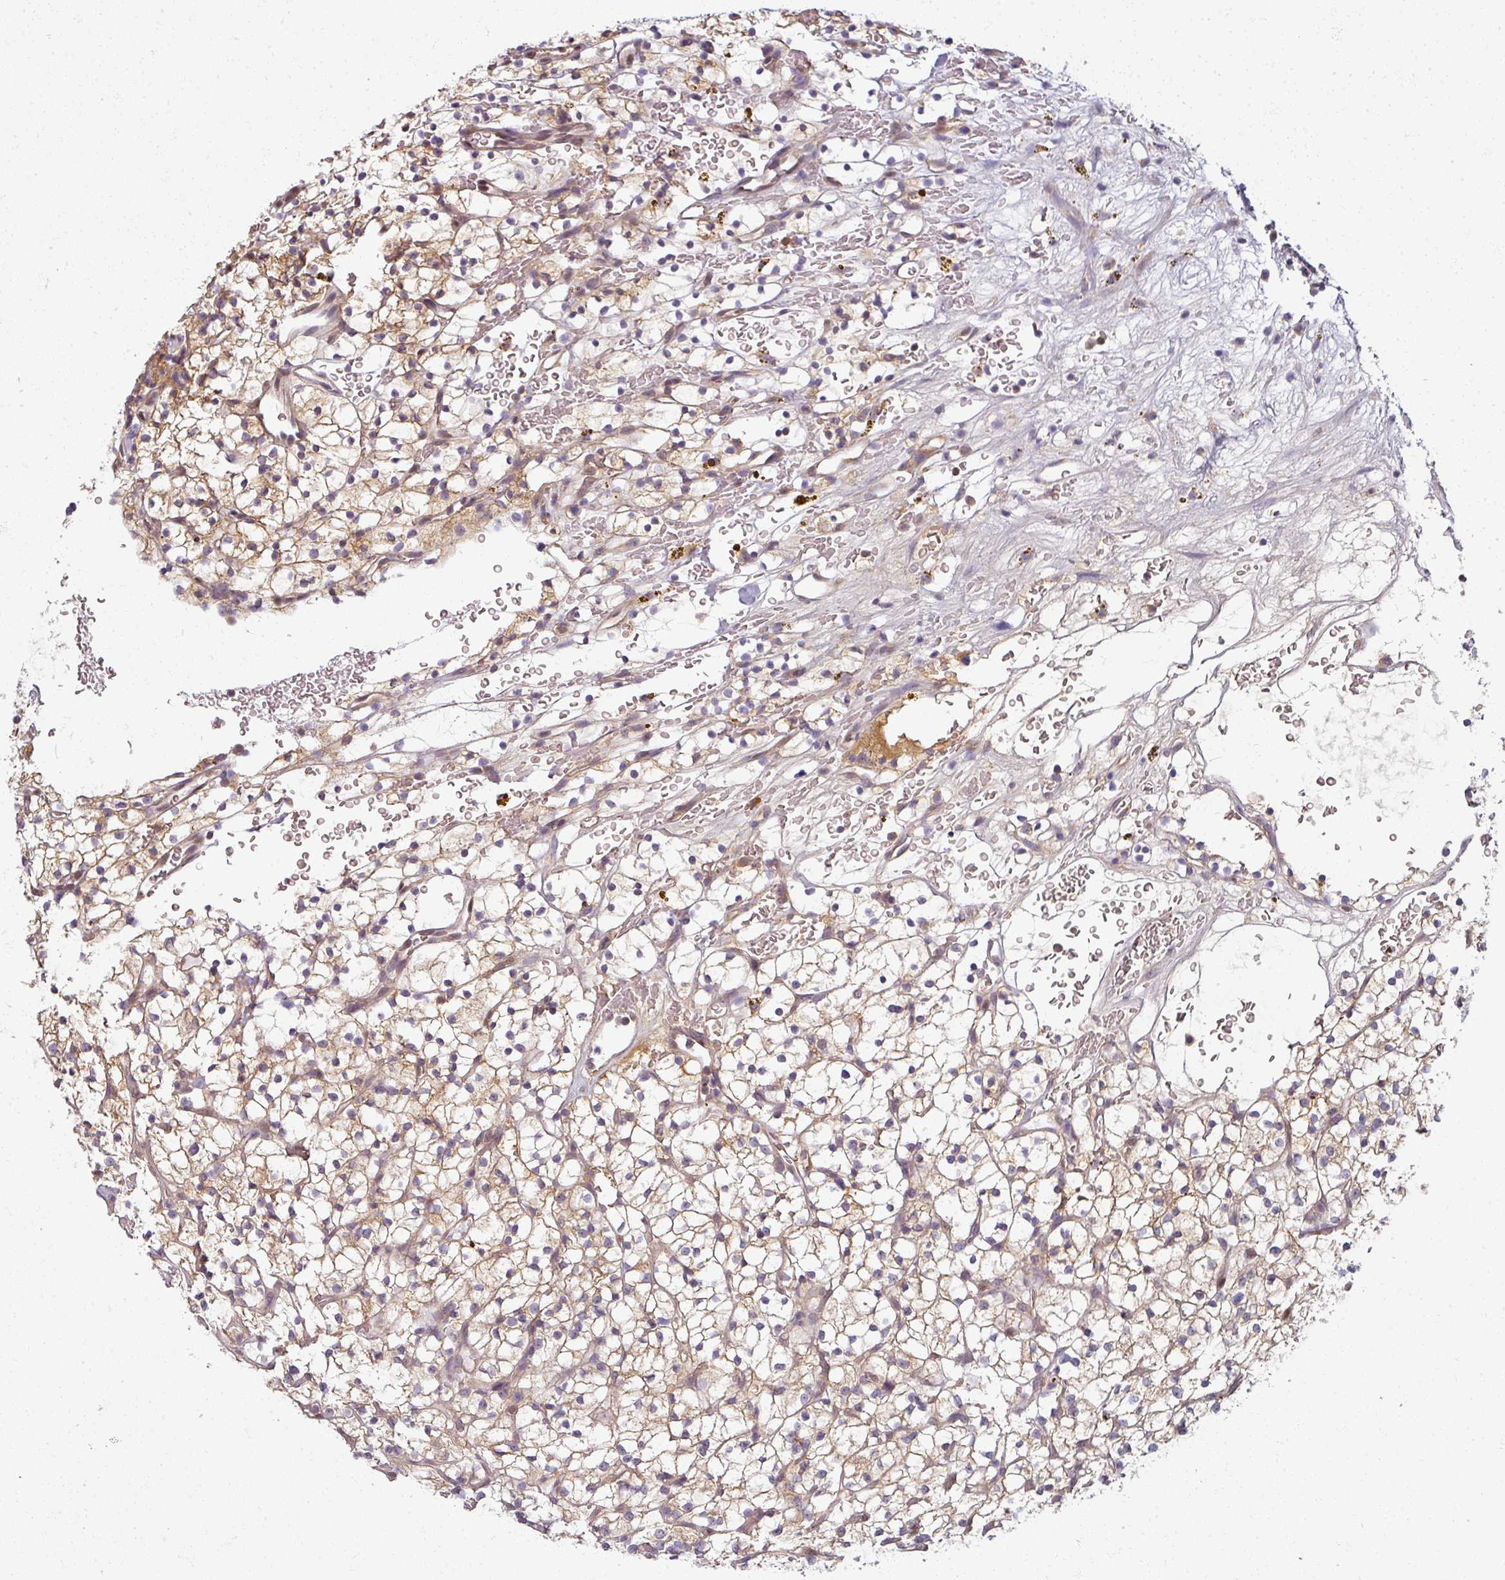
{"staining": {"intensity": "weak", "quantity": "<25%", "location": "cytoplasmic/membranous"}, "tissue": "renal cancer", "cell_type": "Tumor cells", "image_type": "cancer", "snomed": [{"axis": "morphology", "description": "Adenocarcinoma, NOS"}, {"axis": "topography", "description": "Kidney"}], "caption": "Immunohistochemical staining of human renal cancer exhibits no significant expression in tumor cells. The staining was performed using DAB to visualize the protein expression in brown, while the nuclei were stained in blue with hematoxylin (Magnification: 20x).", "gene": "AGPAT4", "patient": {"sex": "female", "age": 64}}